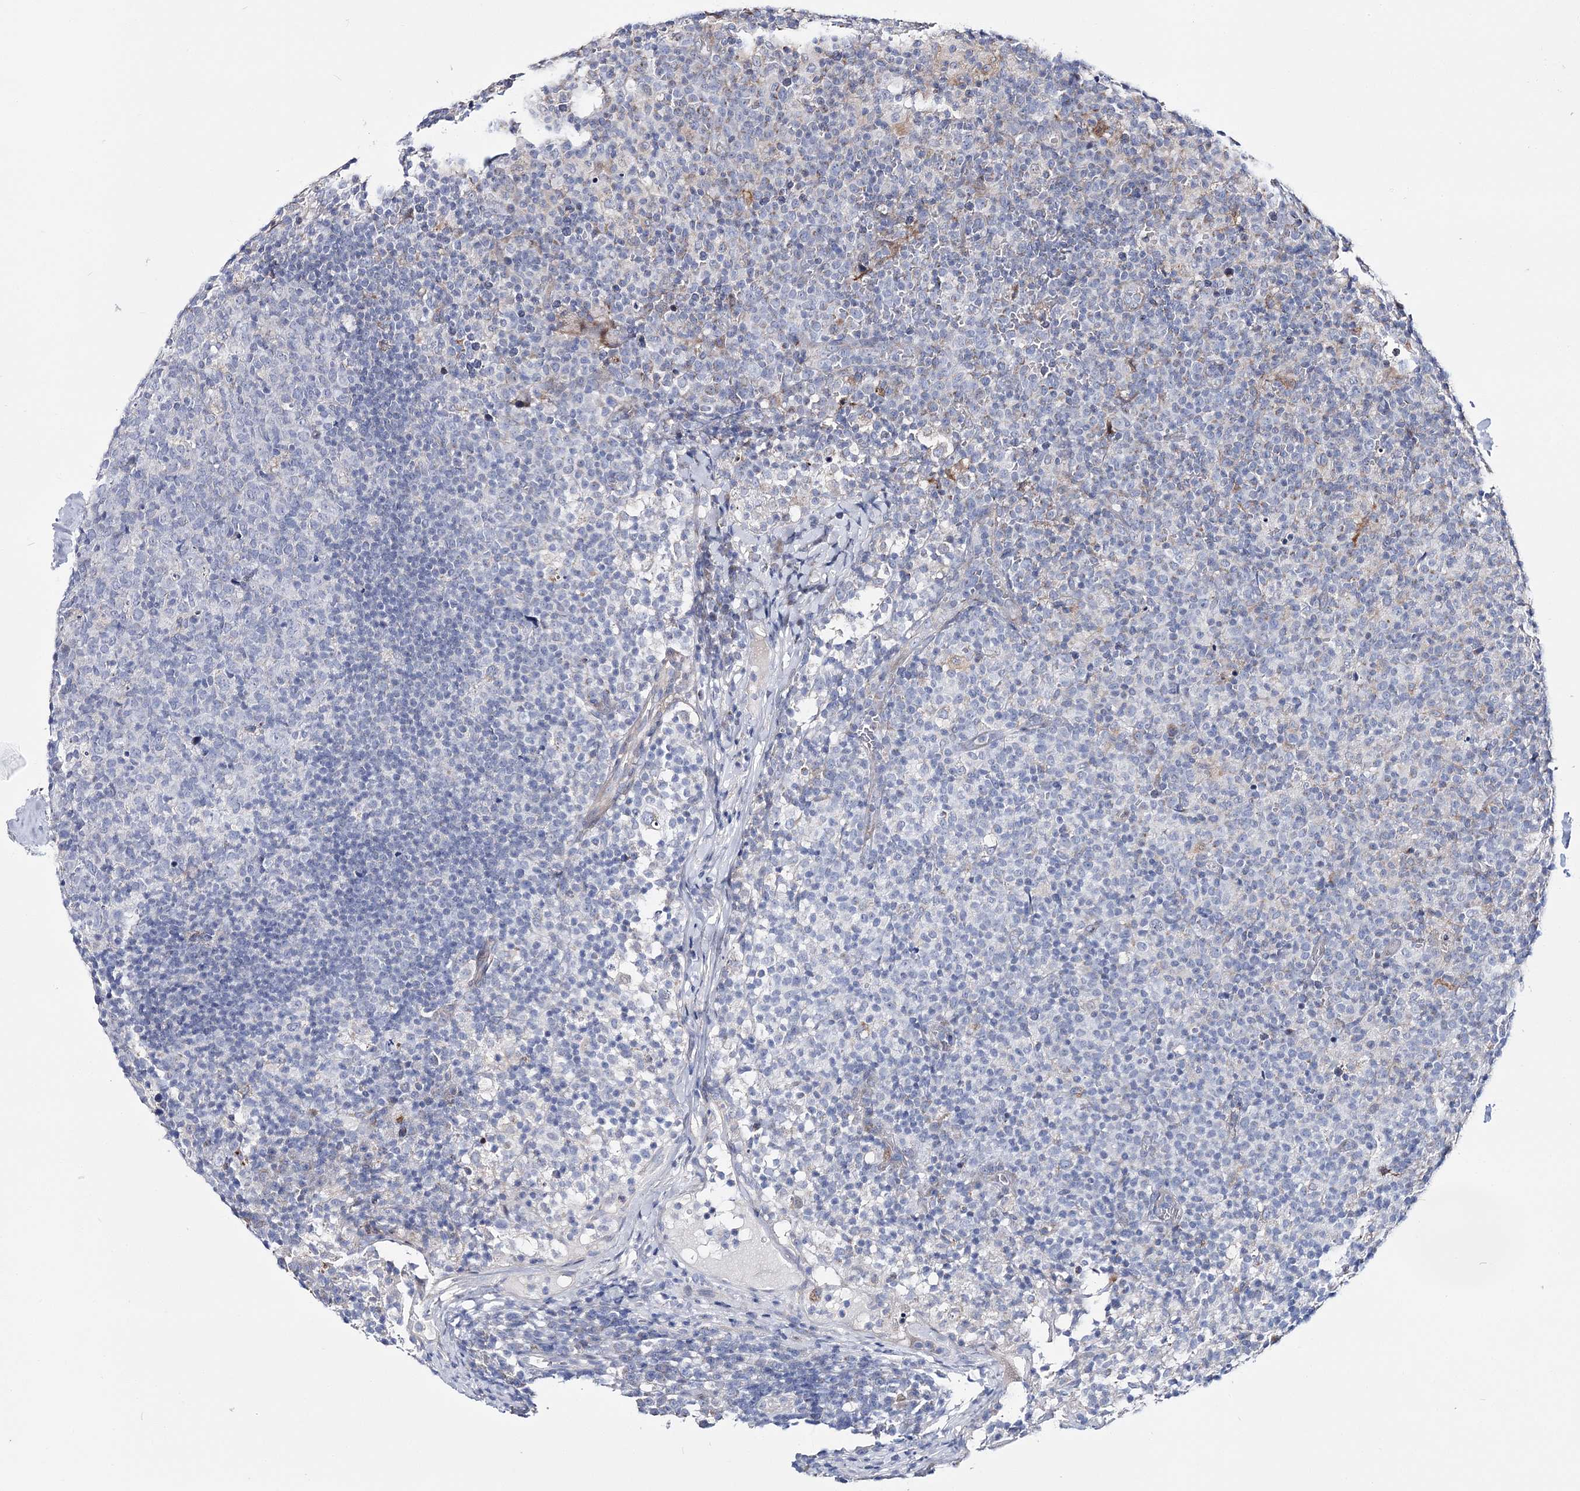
{"staining": {"intensity": "negative", "quantity": "none", "location": "none"}, "tissue": "lymph node", "cell_type": "Germinal center cells", "image_type": "normal", "snomed": [{"axis": "morphology", "description": "Normal tissue, NOS"}, {"axis": "morphology", "description": "Inflammation, NOS"}, {"axis": "topography", "description": "Lymph node"}], "caption": "Lymph node stained for a protein using immunohistochemistry (IHC) displays no expression germinal center cells.", "gene": "ANO1", "patient": {"sex": "male", "age": 55}}